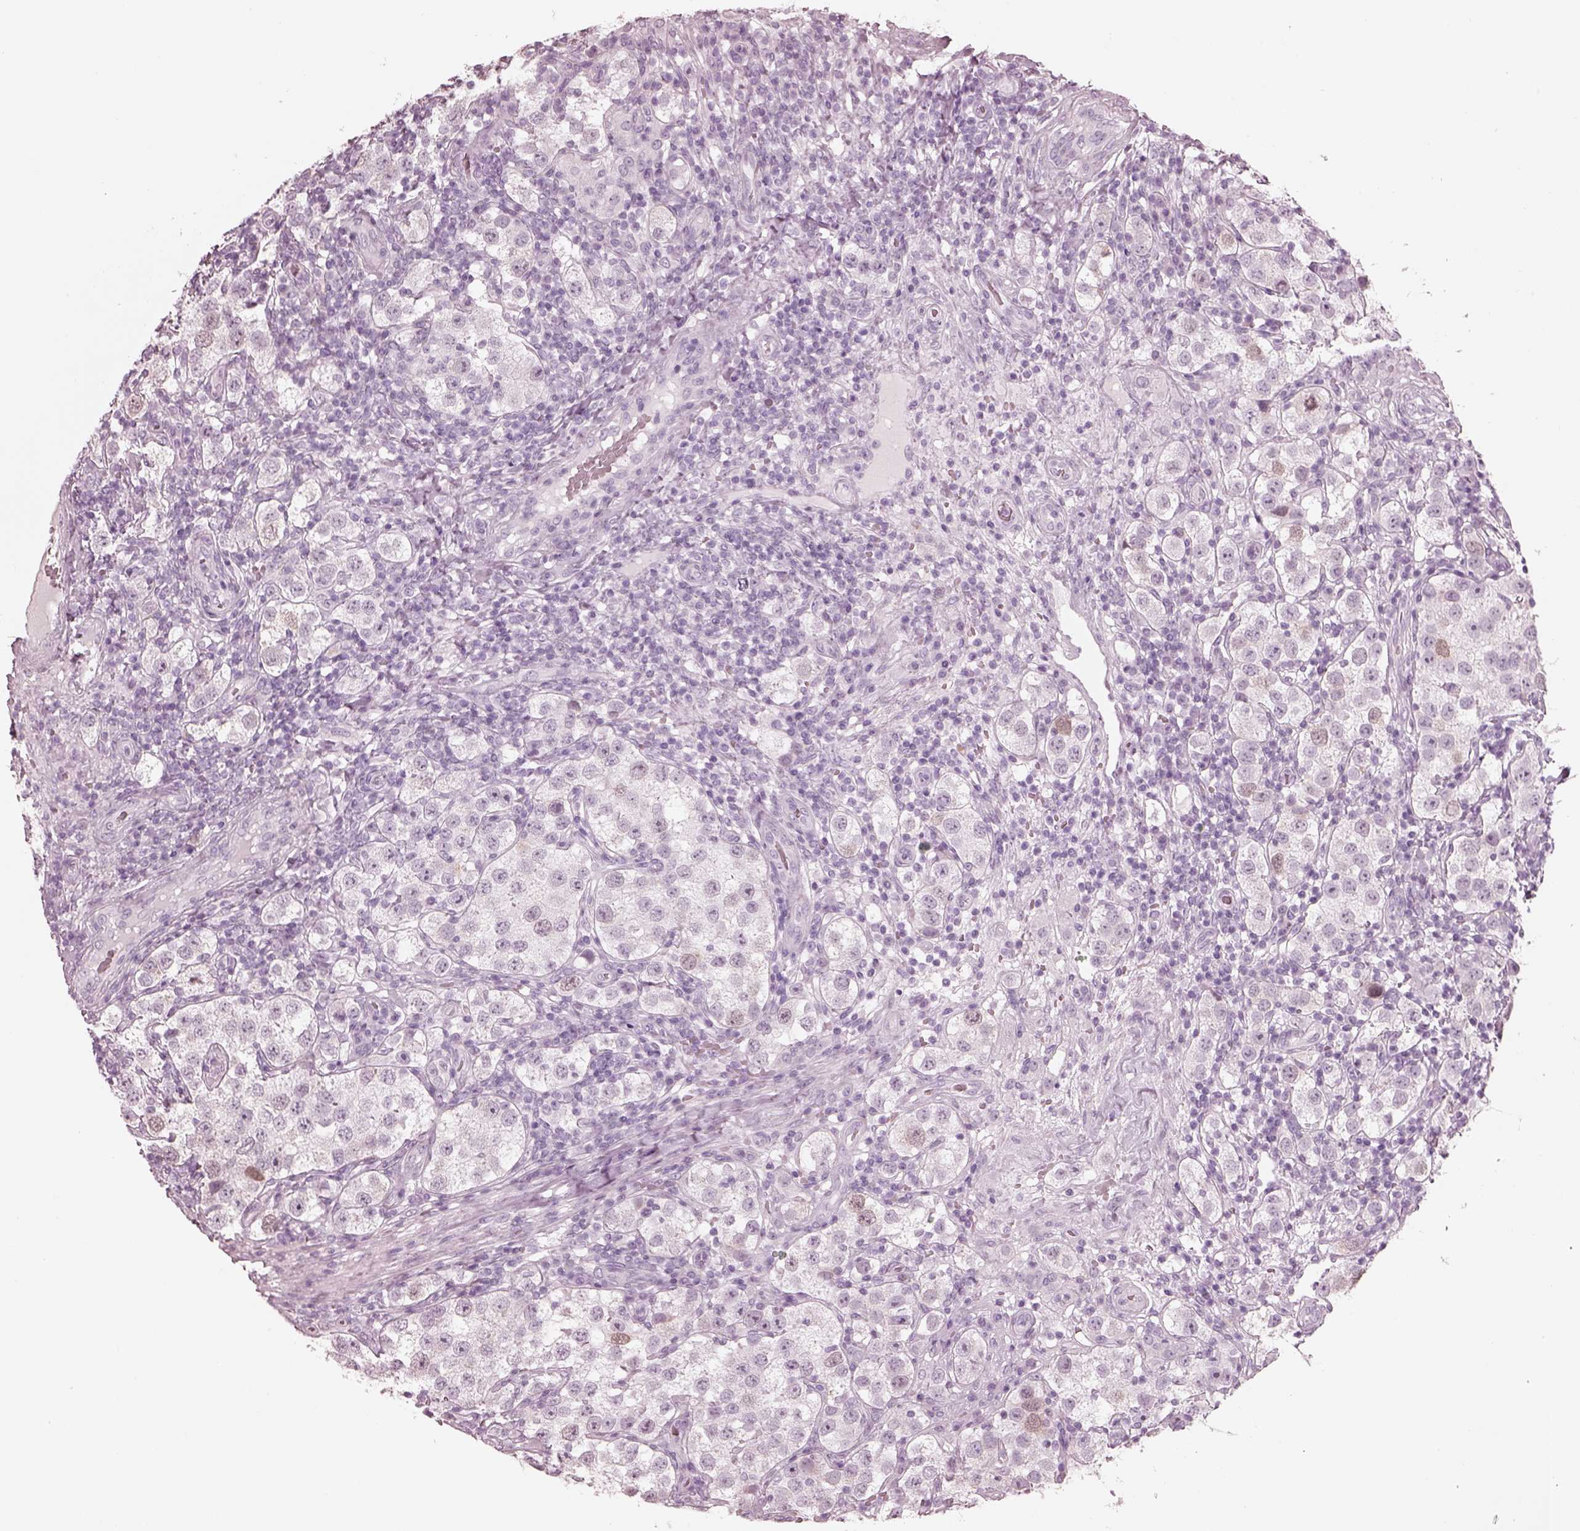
{"staining": {"intensity": "negative", "quantity": "none", "location": "none"}, "tissue": "testis cancer", "cell_type": "Tumor cells", "image_type": "cancer", "snomed": [{"axis": "morphology", "description": "Seminoma, NOS"}, {"axis": "topography", "description": "Testis"}], "caption": "Human testis seminoma stained for a protein using IHC demonstrates no positivity in tumor cells.", "gene": "KRTAP24-1", "patient": {"sex": "male", "age": 37}}